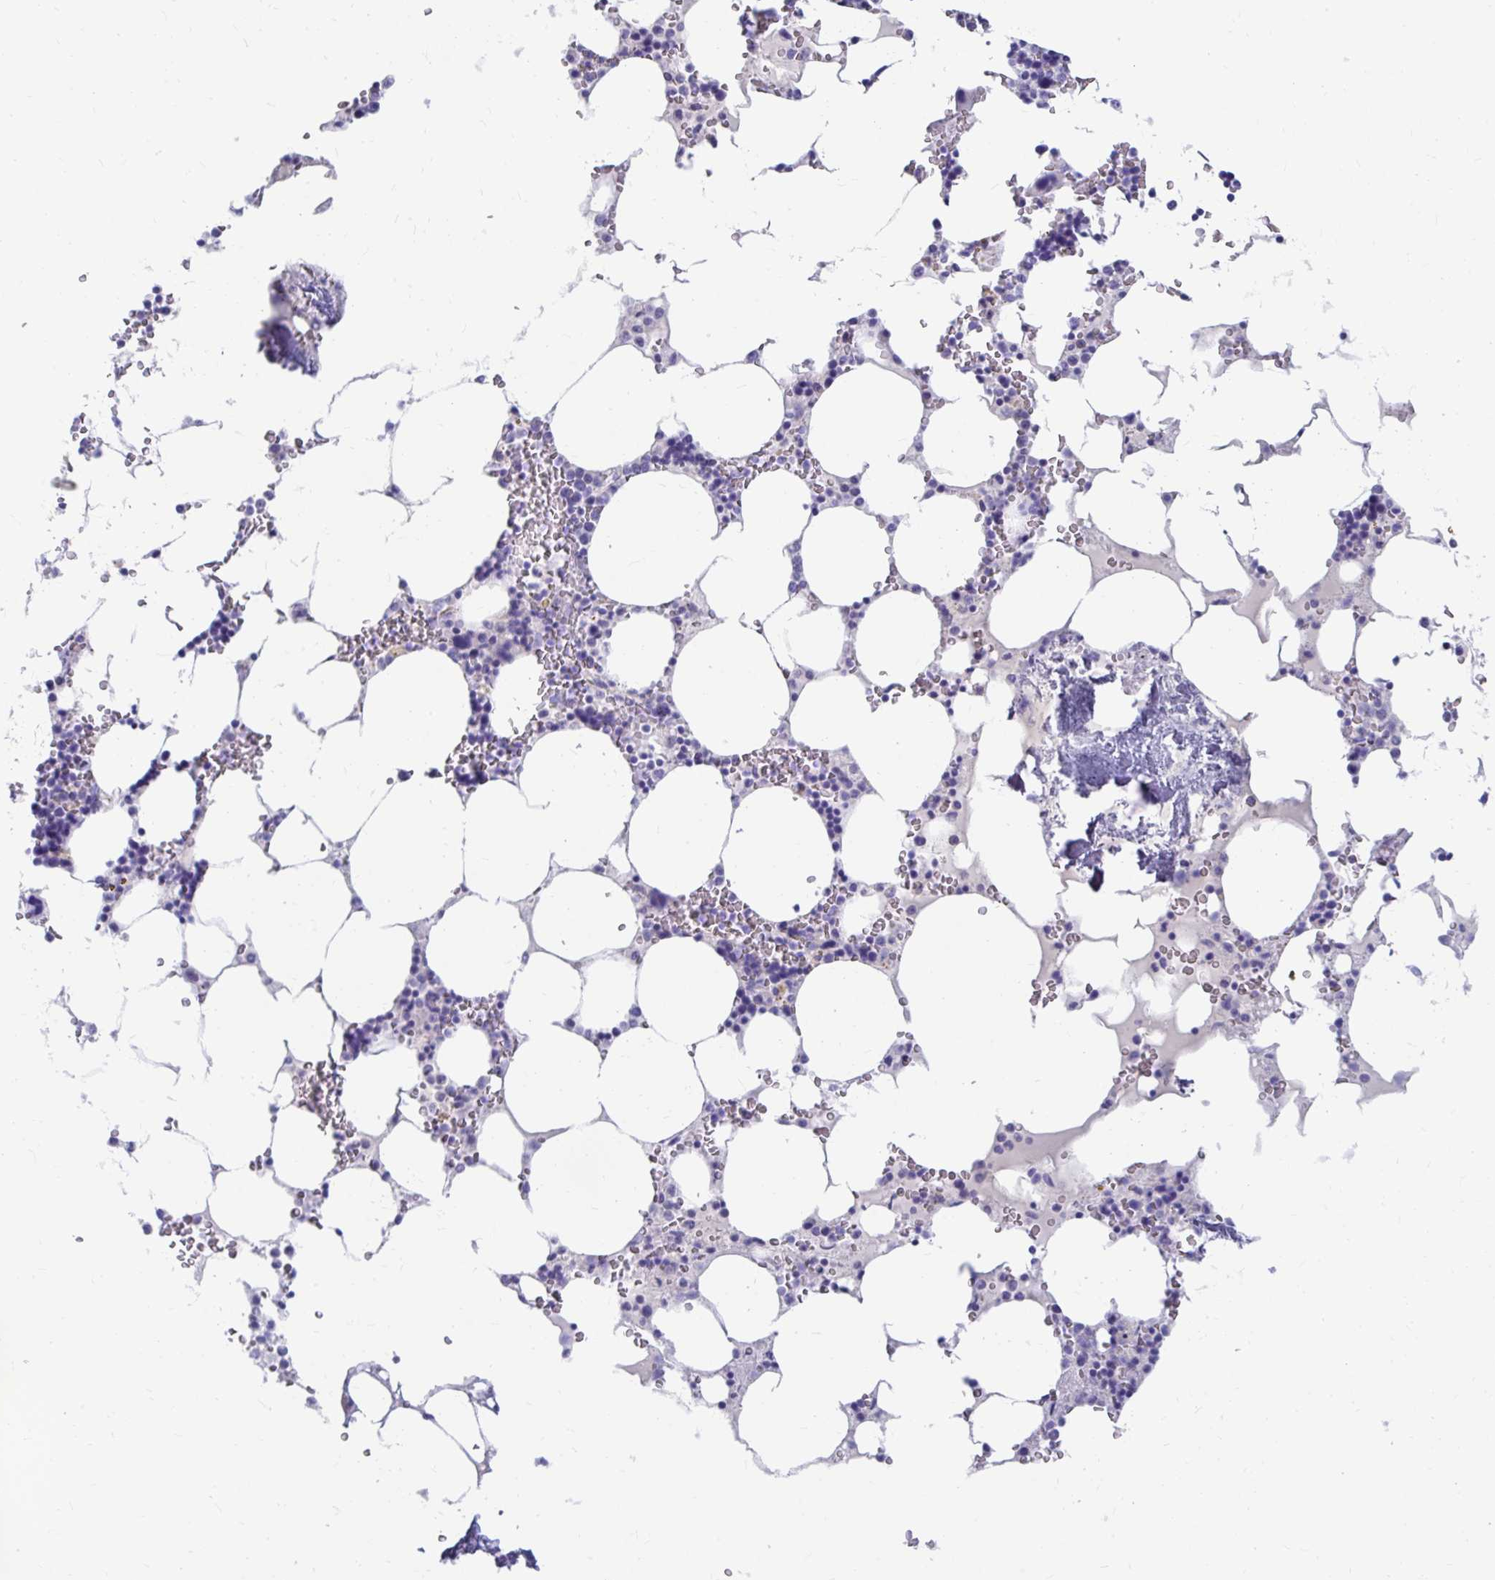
{"staining": {"intensity": "negative", "quantity": "none", "location": "none"}, "tissue": "bone marrow", "cell_type": "Hematopoietic cells", "image_type": "normal", "snomed": [{"axis": "morphology", "description": "Normal tissue, NOS"}, {"axis": "topography", "description": "Bone marrow"}], "caption": "This photomicrograph is of normal bone marrow stained with immunohistochemistry to label a protein in brown with the nuclei are counter-stained blue. There is no expression in hematopoietic cells.", "gene": "DPEP3", "patient": {"sex": "male", "age": 64}}